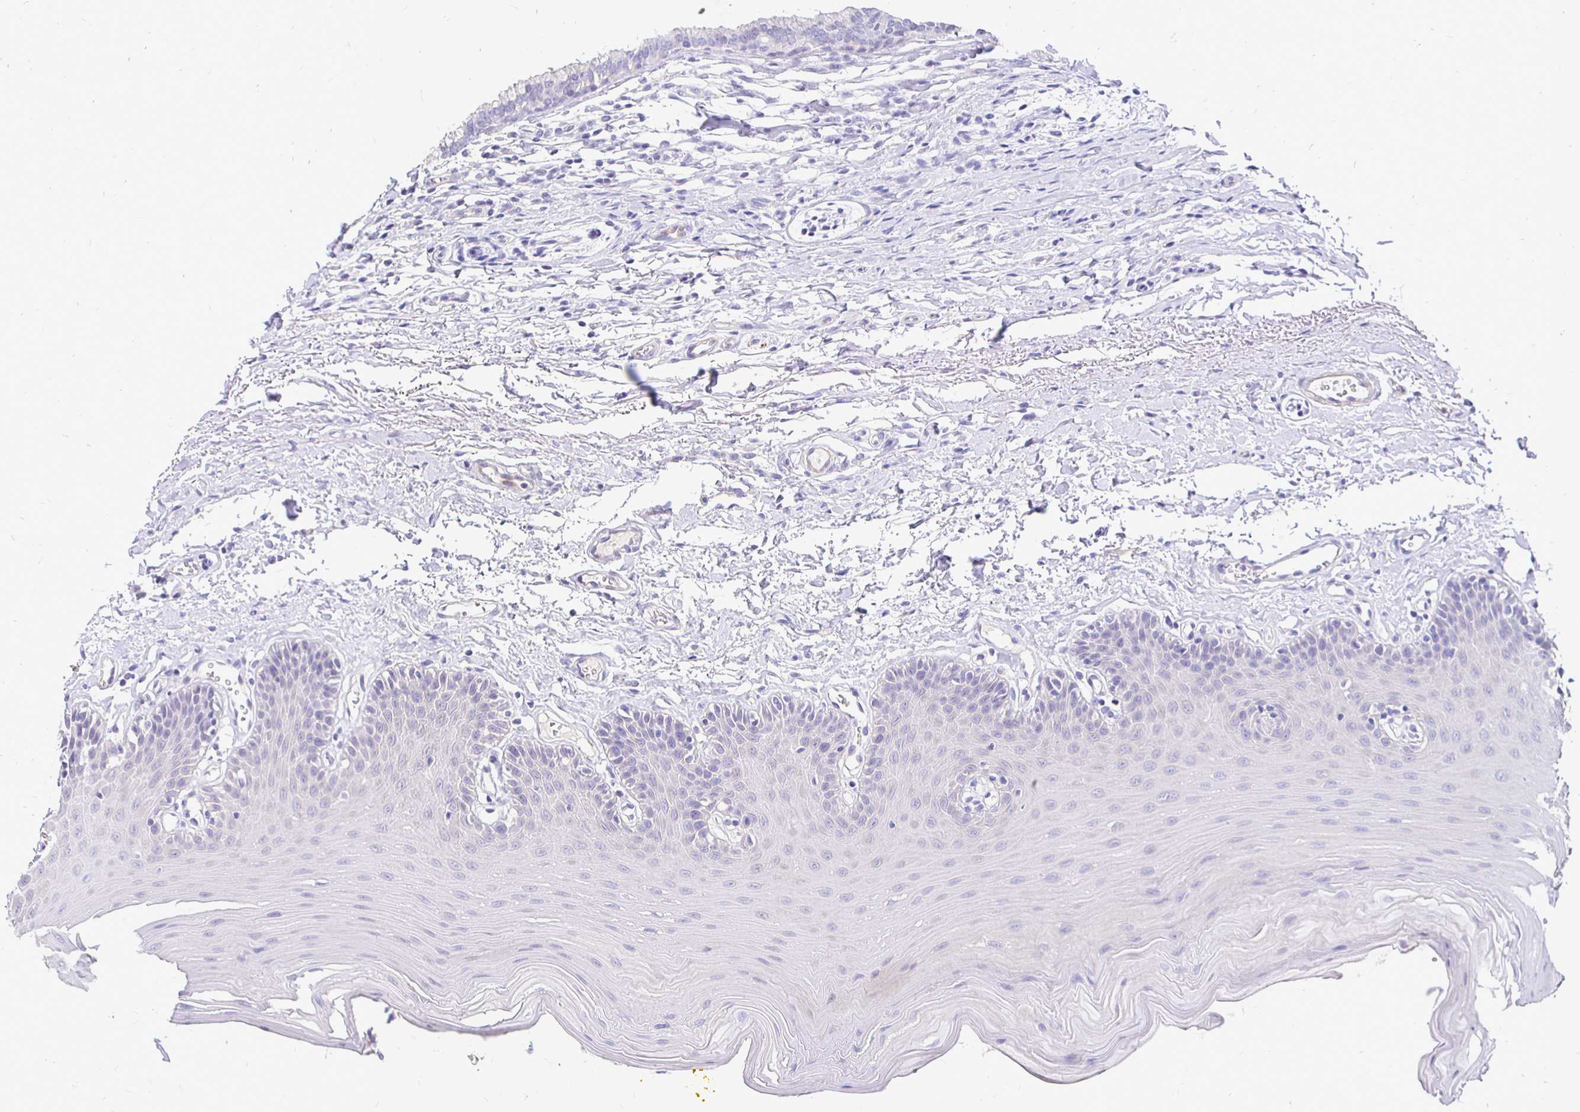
{"staining": {"intensity": "negative", "quantity": "none", "location": "none"}, "tissue": "oral mucosa", "cell_type": "Squamous epithelial cells", "image_type": "normal", "snomed": [{"axis": "morphology", "description": "Normal tissue, NOS"}, {"axis": "morphology", "description": "Adenocarcinoma, NOS"}, {"axis": "topography", "description": "Oral tissue"}, {"axis": "topography", "description": "Head-Neck"}], "caption": "Immunohistochemical staining of unremarkable oral mucosa shows no significant positivity in squamous epithelial cells.", "gene": "NECAB1", "patient": {"sex": "female", "age": 57}}